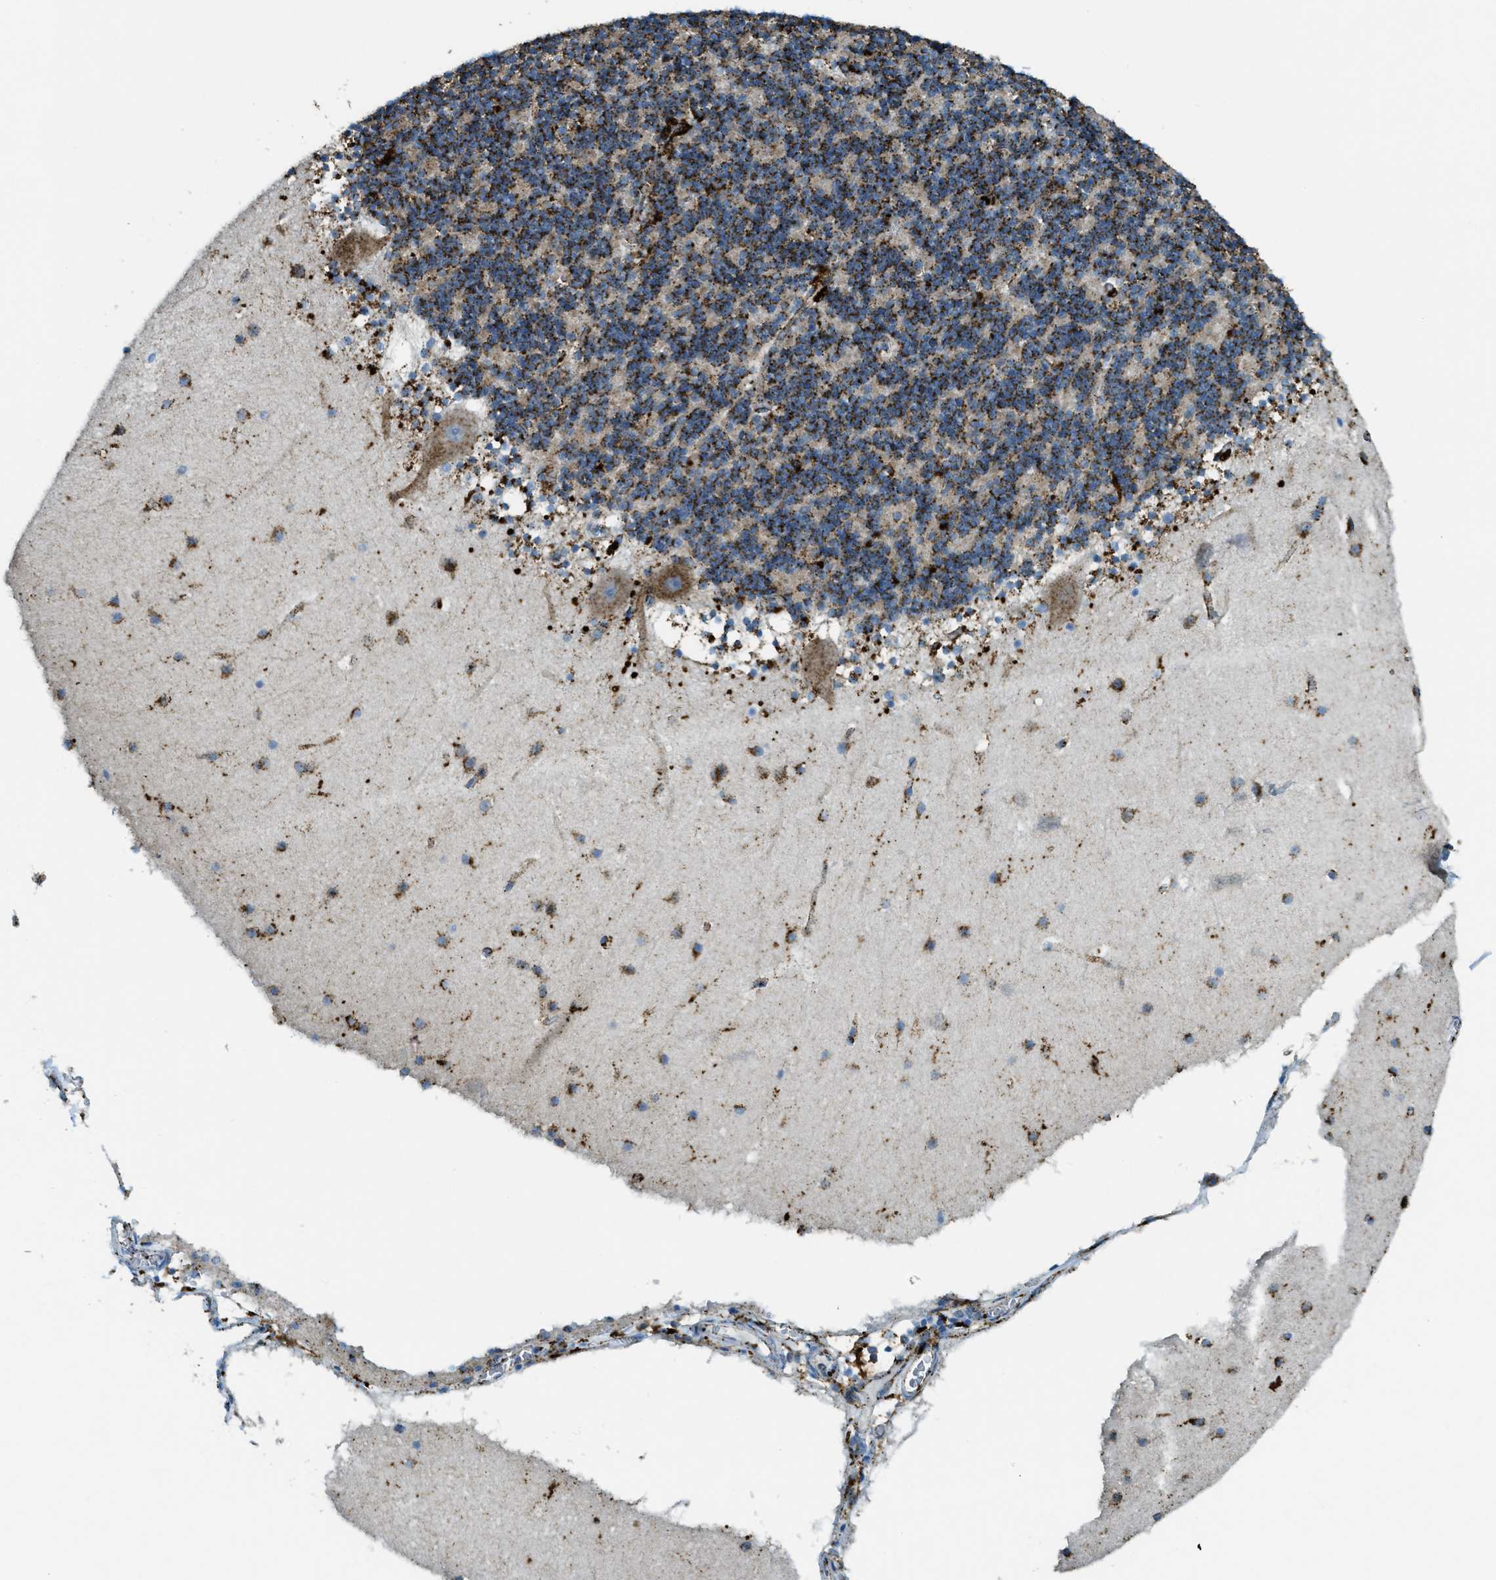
{"staining": {"intensity": "strong", "quantity": ">75%", "location": "cytoplasmic/membranous"}, "tissue": "cerebellum", "cell_type": "Cells in granular layer", "image_type": "normal", "snomed": [{"axis": "morphology", "description": "Normal tissue, NOS"}, {"axis": "topography", "description": "Cerebellum"}], "caption": "This image exhibits immunohistochemistry staining of unremarkable cerebellum, with high strong cytoplasmic/membranous expression in about >75% of cells in granular layer.", "gene": "SCARB2", "patient": {"sex": "male", "age": 45}}